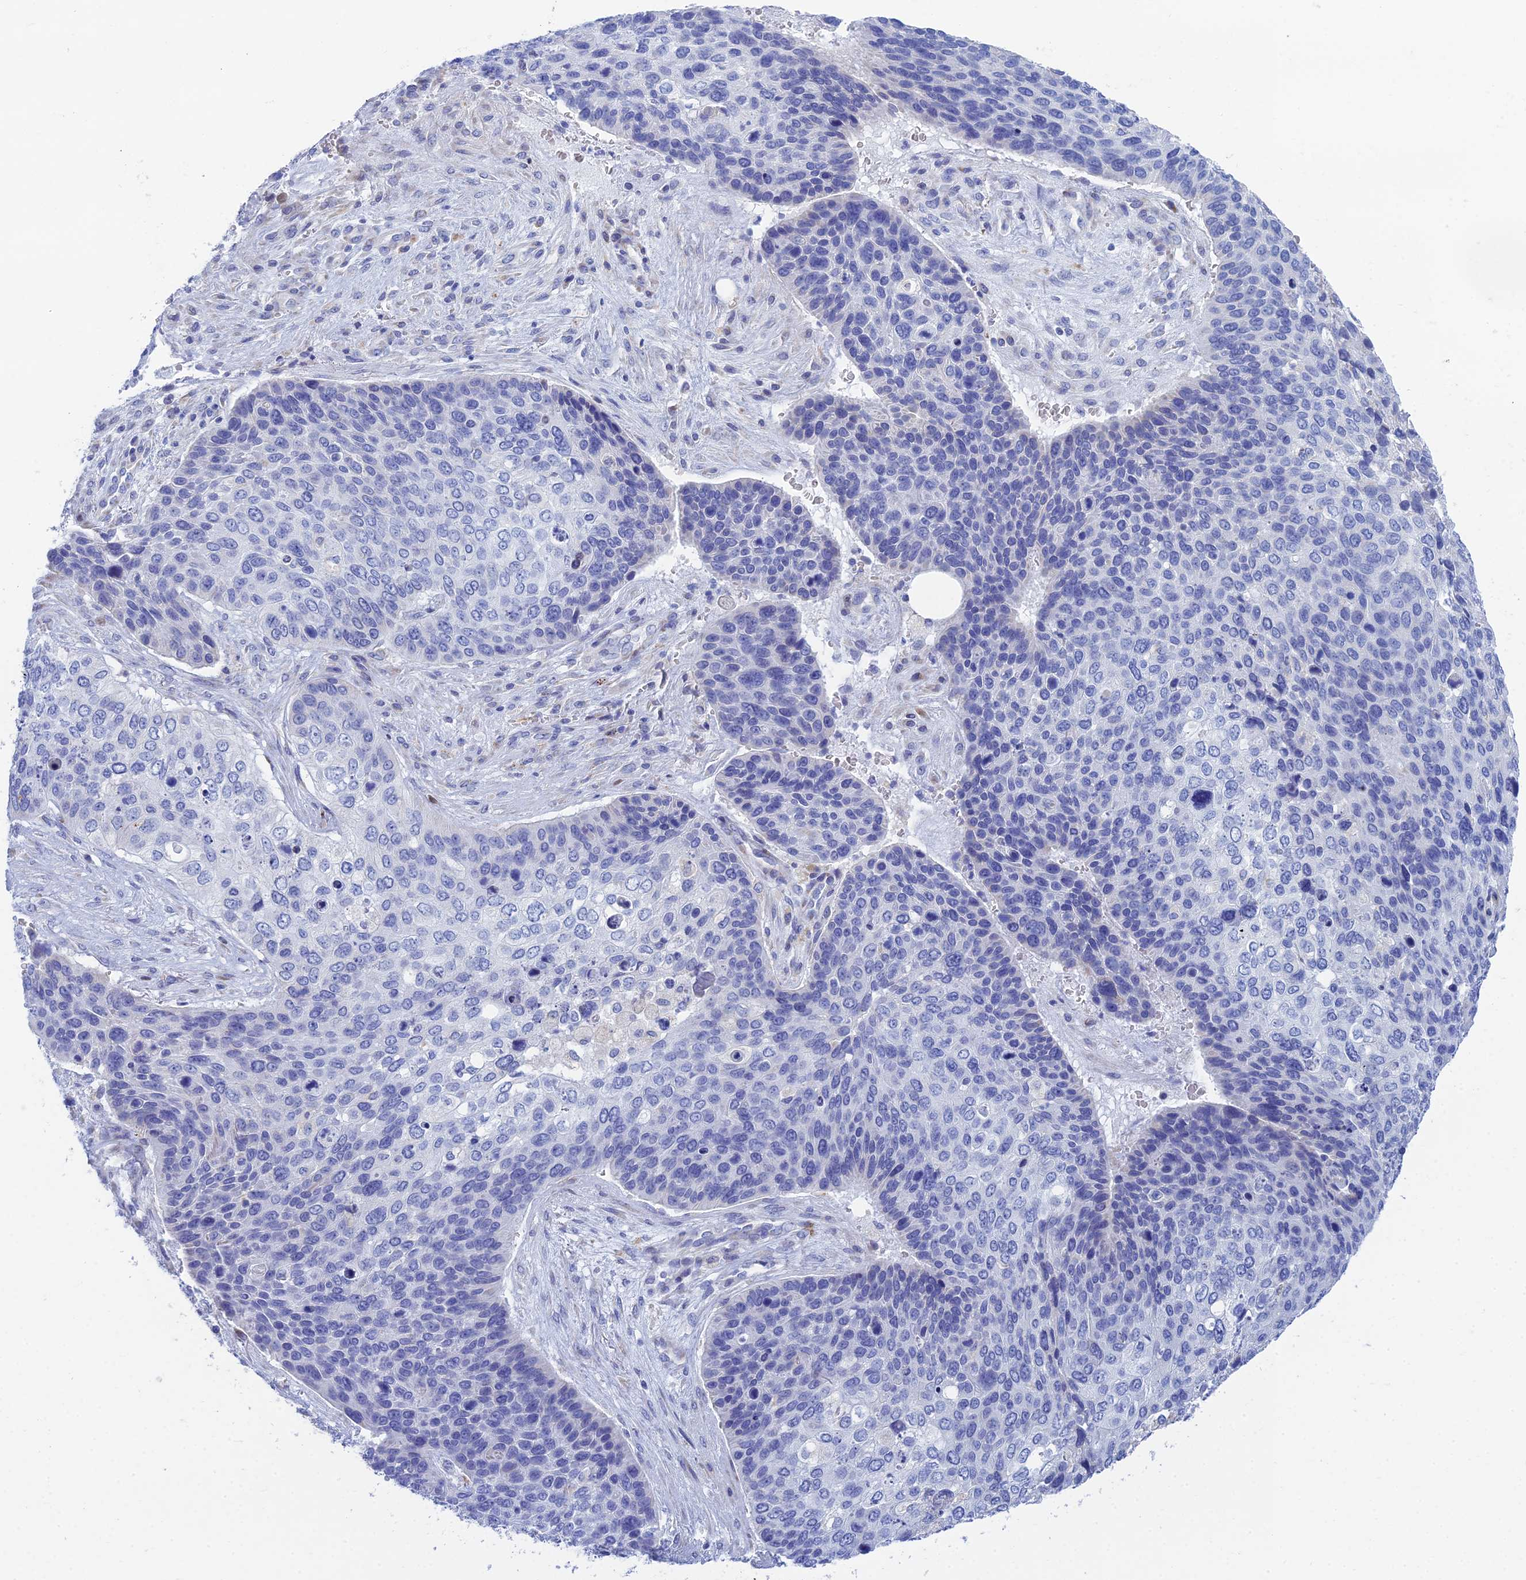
{"staining": {"intensity": "negative", "quantity": "none", "location": "none"}, "tissue": "skin cancer", "cell_type": "Tumor cells", "image_type": "cancer", "snomed": [{"axis": "morphology", "description": "Basal cell carcinoma"}, {"axis": "topography", "description": "Skin"}], "caption": "A photomicrograph of skin cancer stained for a protein displays no brown staining in tumor cells.", "gene": "CFAP210", "patient": {"sex": "female", "age": 74}}